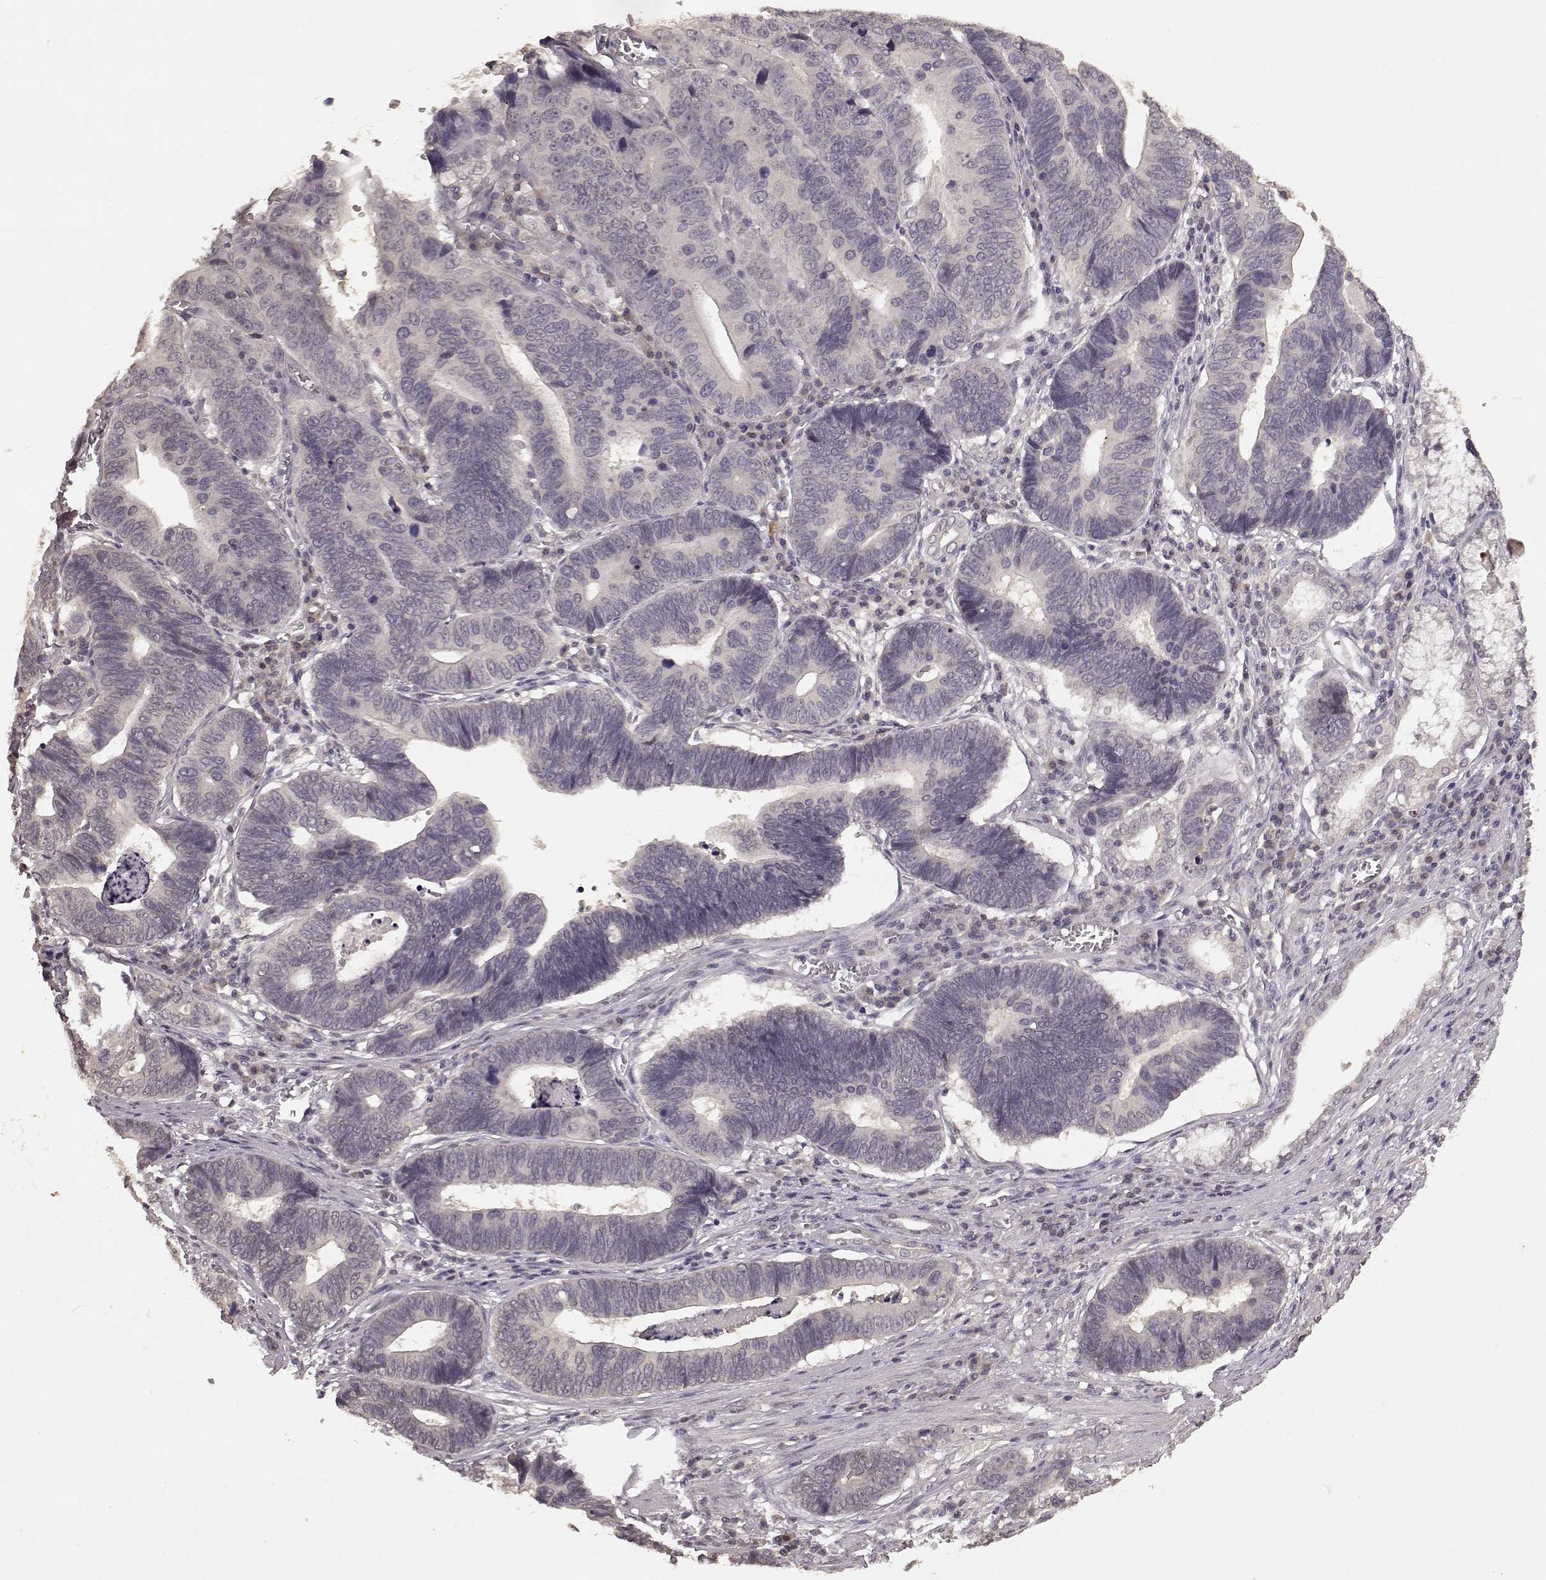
{"staining": {"intensity": "negative", "quantity": "none", "location": "none"}, "tissue": "stomach cancer", "cell_type": "Tumor cells", "image_type": "cancer", "snomed": [{"axis": "morphology", "description": "Adenocarcinoma, NOS"}, {"axis": "topography", "description": "Stomach"}], "caption": "There is no significant staining in tumor cells of adenocarcinoma (stomach).", "gene": "NTRK2", "patient": {"sex": "male", "age": 84}}